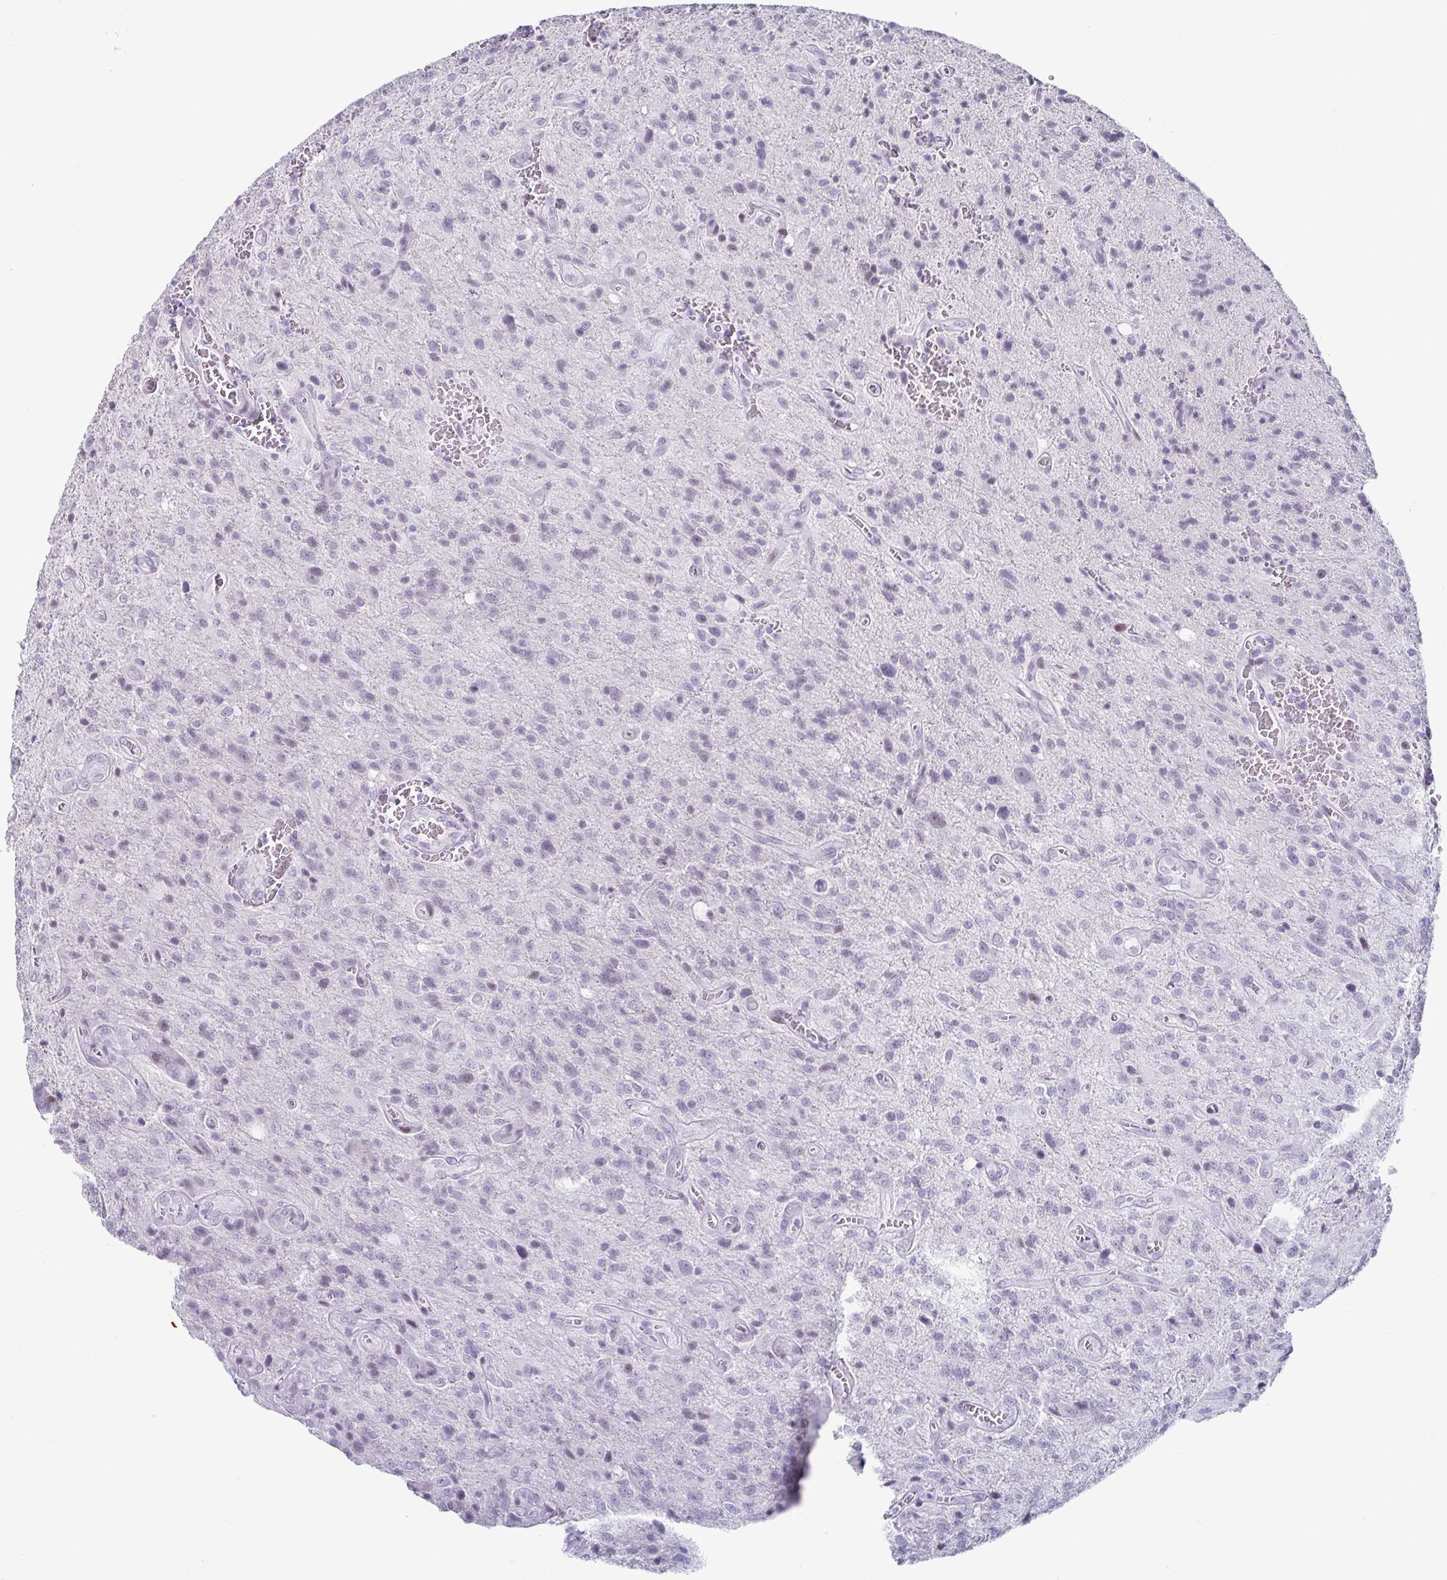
{"staining": {"intensity": "negative", "quantity": "none", "location": "none"}, "tissue": "glioma", "cell_type": "Tumor cells", "image_type": "cancer", "snomed": [{"axis": "morphology", "description": "Glioma, malignant, Low grade"}, {"axis": "topography", "description": "Brain"}], "caption": "Human glioma stained for a protein using IHC exhibits no staining in tumor cells.", "gene": "VSIG10L", "patient": {"sex": "male", "age": 66}}